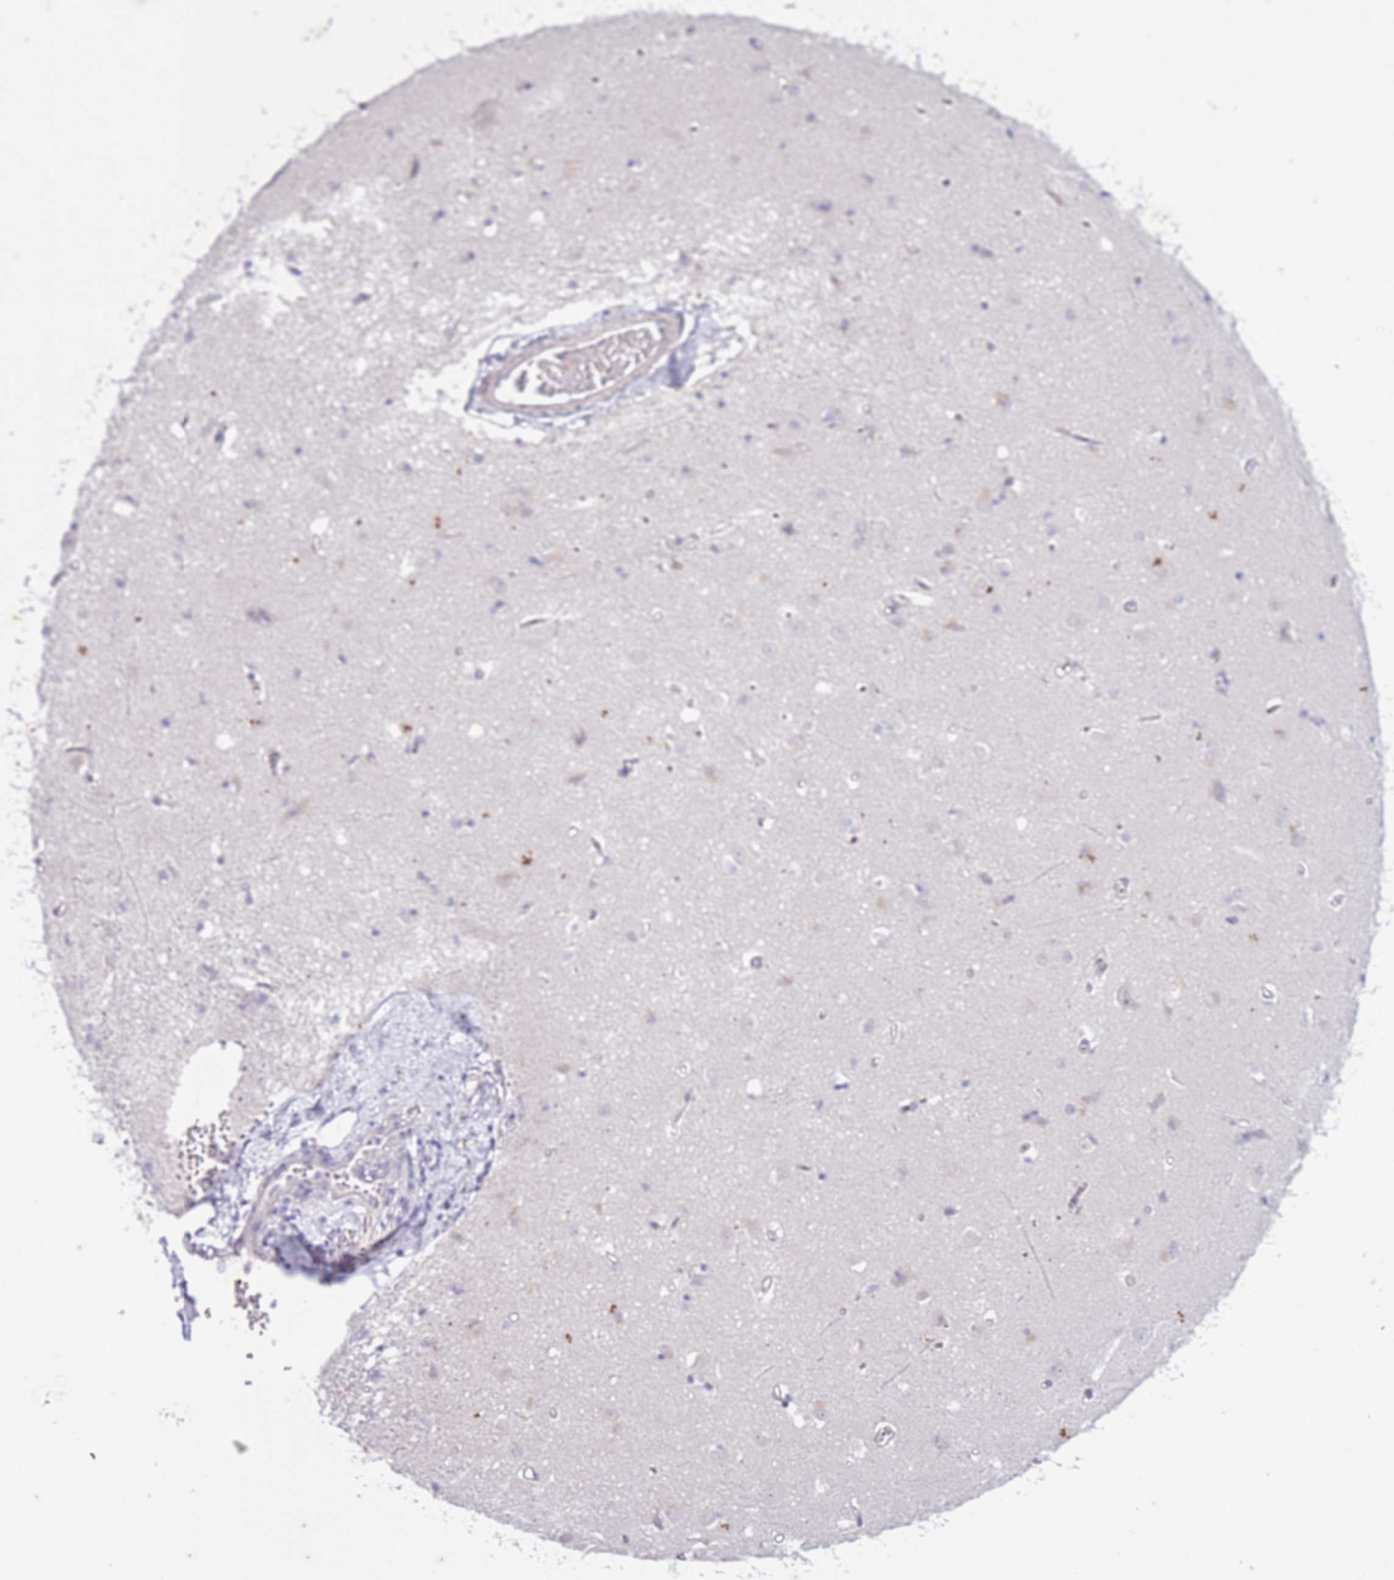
{"staining": {"intensity": "weak", "quantity": "<25%", "location": "cytoplasmic/membranous"}, "tissue": "caudate", "cell_type": "Glial cells", "image_type": "normal", "snomed": [{"axis": "morphology", "description": "Normal tissue, NOS"}, {"axis": "topography", "description": "Lateral ventricle wall"}], "caption": "Immunohistochemistry photomicrograph of unremarkable caudate: human caudate stained with DAB (3,3'-diaminobenzidine) displays no significant protein staining in glial cells. (Brightfield microscopy of DAB IHC at high magnification).", "gene": "ARPIN", "patient": {"sex": "male", "age": 37}}